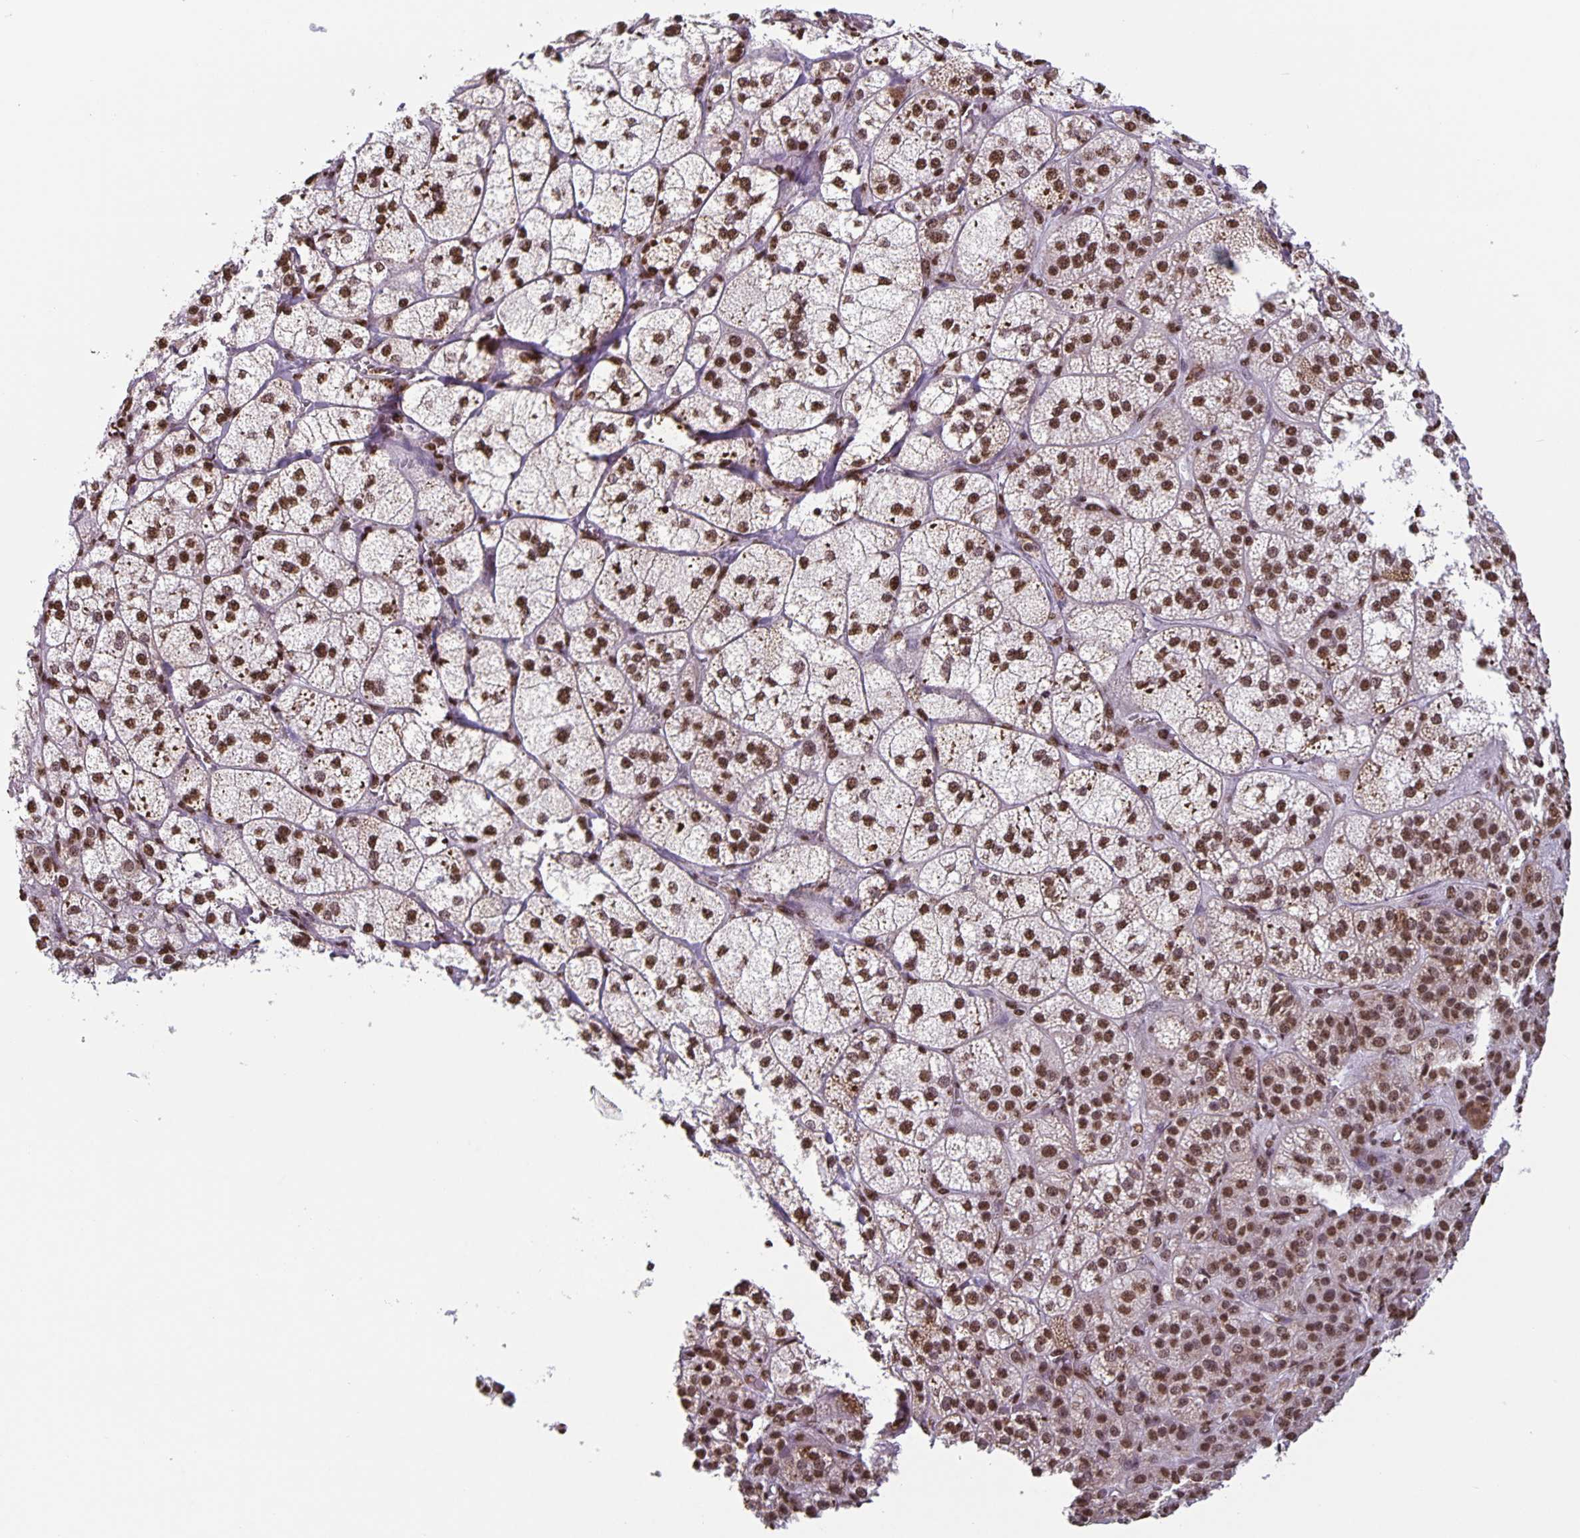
{"staining": {"intensity": "strong", "quantity": ">75%", "location": "nuclear"}, "tissue": "adrenal gland", "cell_type": "Glandular cells", "image_type": "normal", "snomed": [{"axis": "morphology", "description": "Normal tissue, NOS"}, {"axis": "topography", "description": "Adrenal gland"}], "caption": "An immunohistochemistry (IHC) micrograph of normal tissue is shown. Protein staining in brown shows strong nuclear positivity in adrenal gland within glandular cells. (Brightfield microscopy of DAB IHC at high magnification).", "gene": "DUT", "patient": {"sex": "female", "age": 60}}